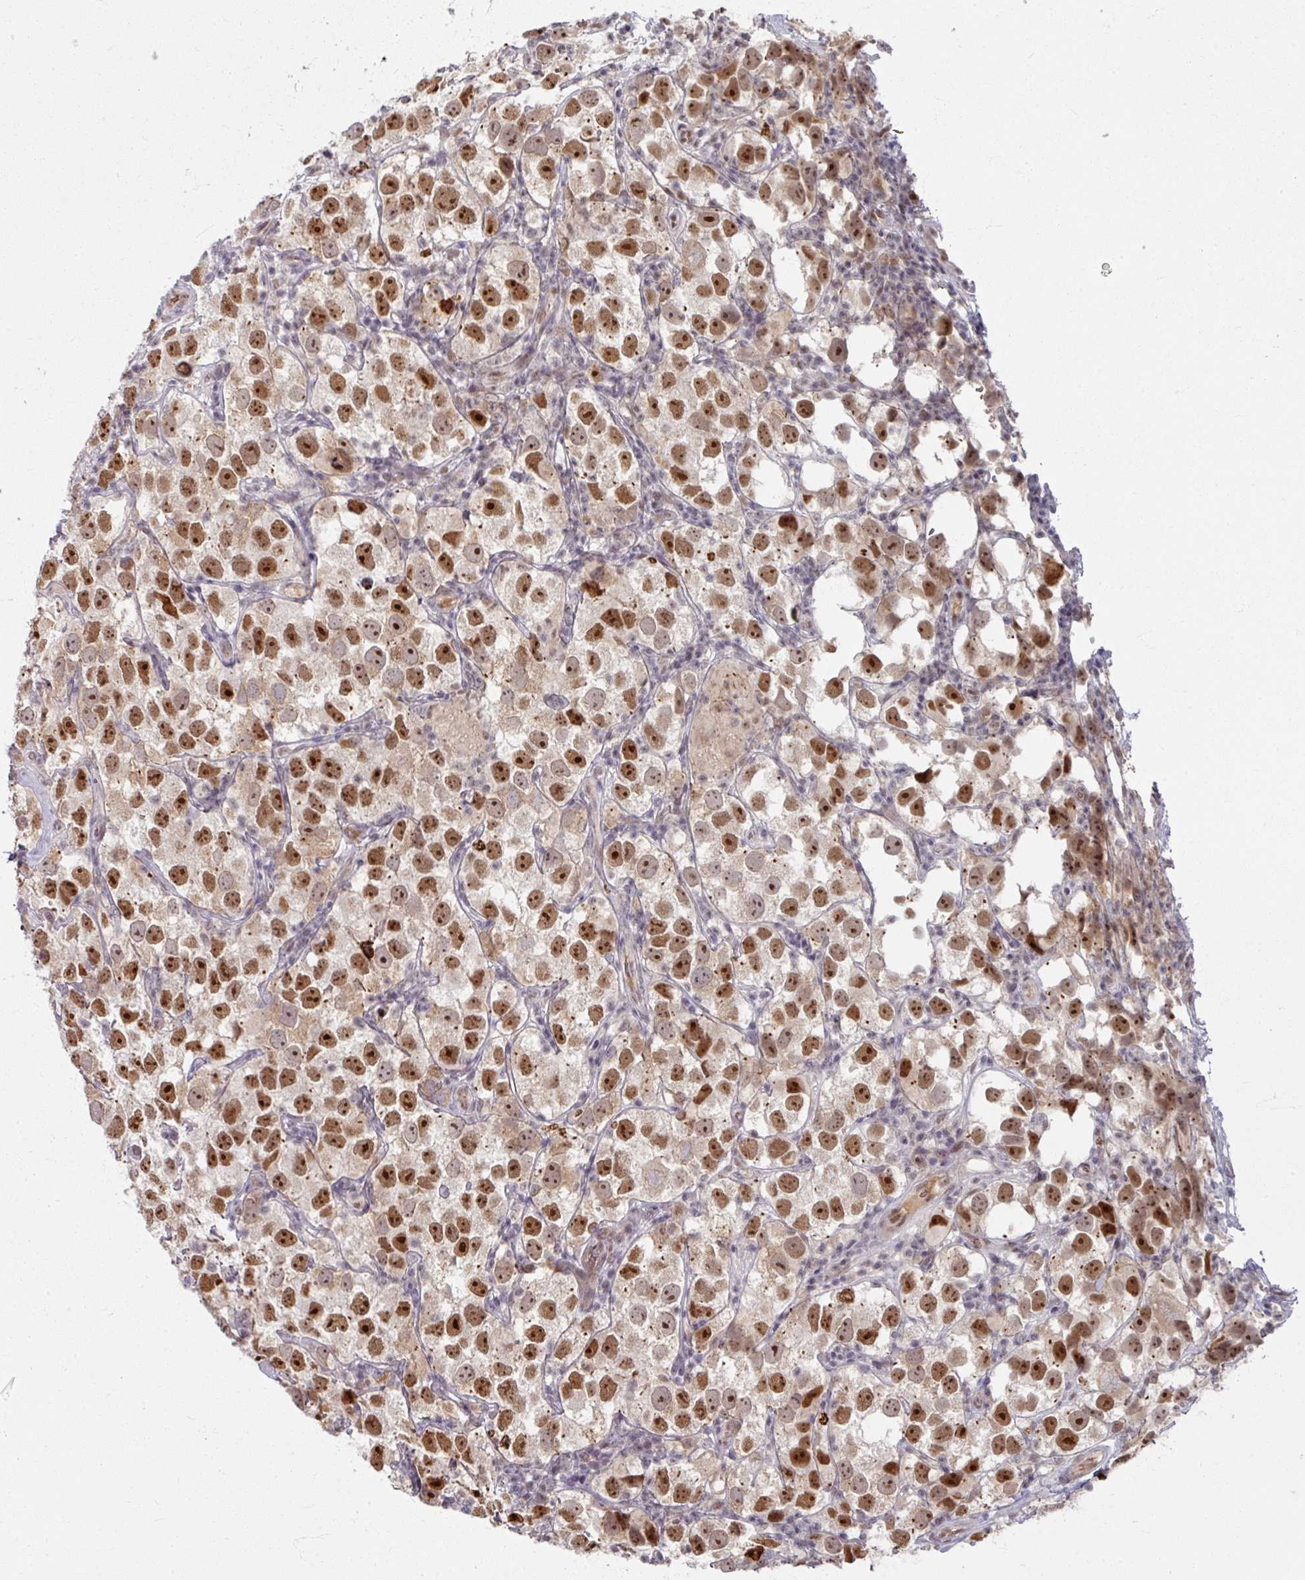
{"staining": {"intensity": "strong", "quantity": ">75%", "location": "nuclear"}, "tissue": "testis cancer", "cell_type": "Tumor cells", "image_type": "cancer", "snomed": [{"axis": "morphology", "description": "Seminoma, NOS"}, {"axis": "topography", "description": "Testis"}], "caption": "Human seminoma (testis) stained for a protein (brown) reveals strong nuclear positive positivity in approximately >75% of tumor cells.", "gene": "KLC3", "patient": {"sex": "male", "age": 26}}